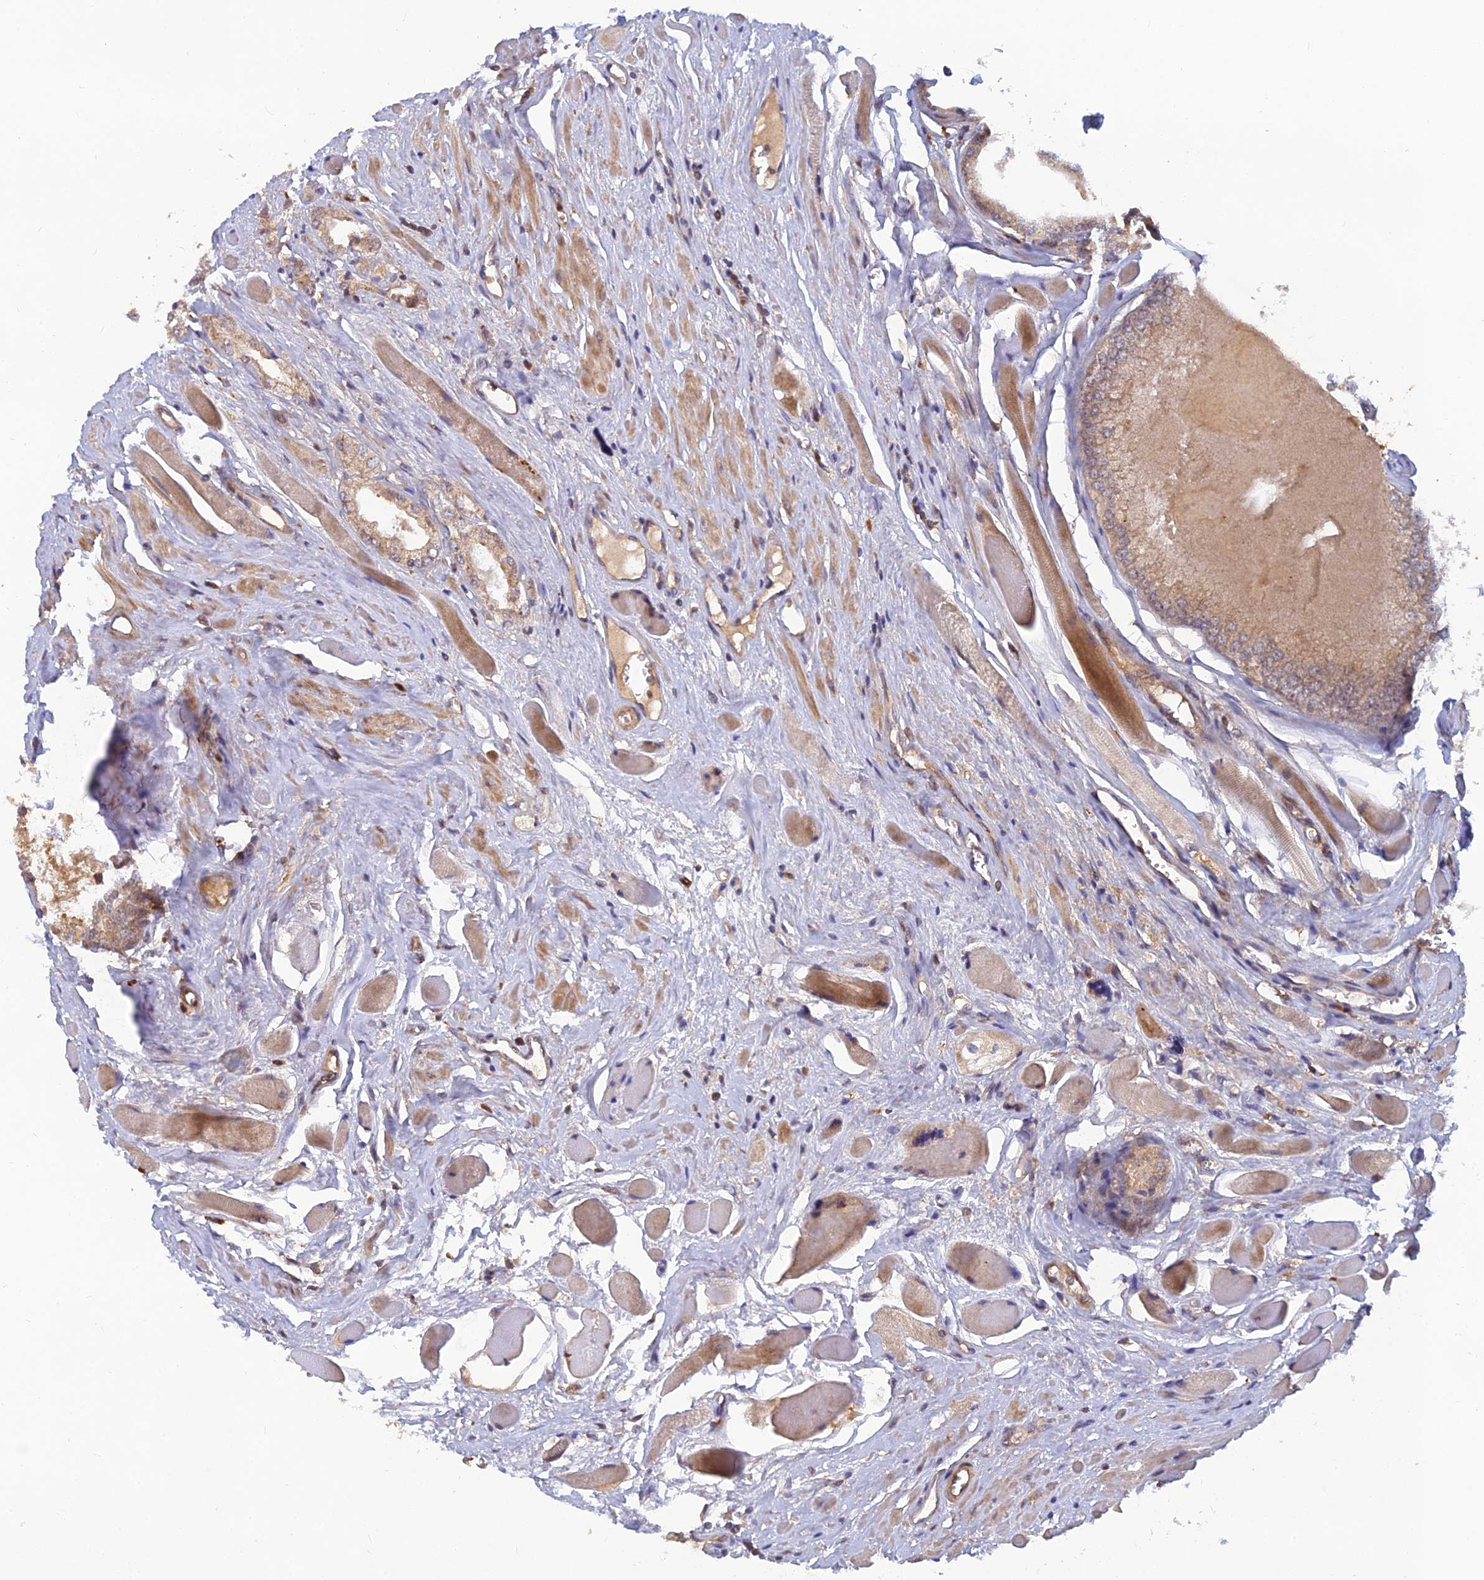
{"staining": {"intensity": "weak", "quantity": "25%-75%", "location": "cytoplasmic/membranous"}, "tissue": "prostate cancer", "cell_type": "Tumor cells", "image_type": "cancer", "snomed": [{"axis": "morphology", "description": "Adenocarcinoma, Low grade"}, {"axis": "topography", "description": "Prostate"}], "caption": "Immunohistochemical staining of human prostate cancer demonstrates weak cytoplasmic/membranous protein positivity in approximately 25%-75% of tumor cells.", "gene": "FAM151B", "patient": {"sex": "male", "age": 60}}